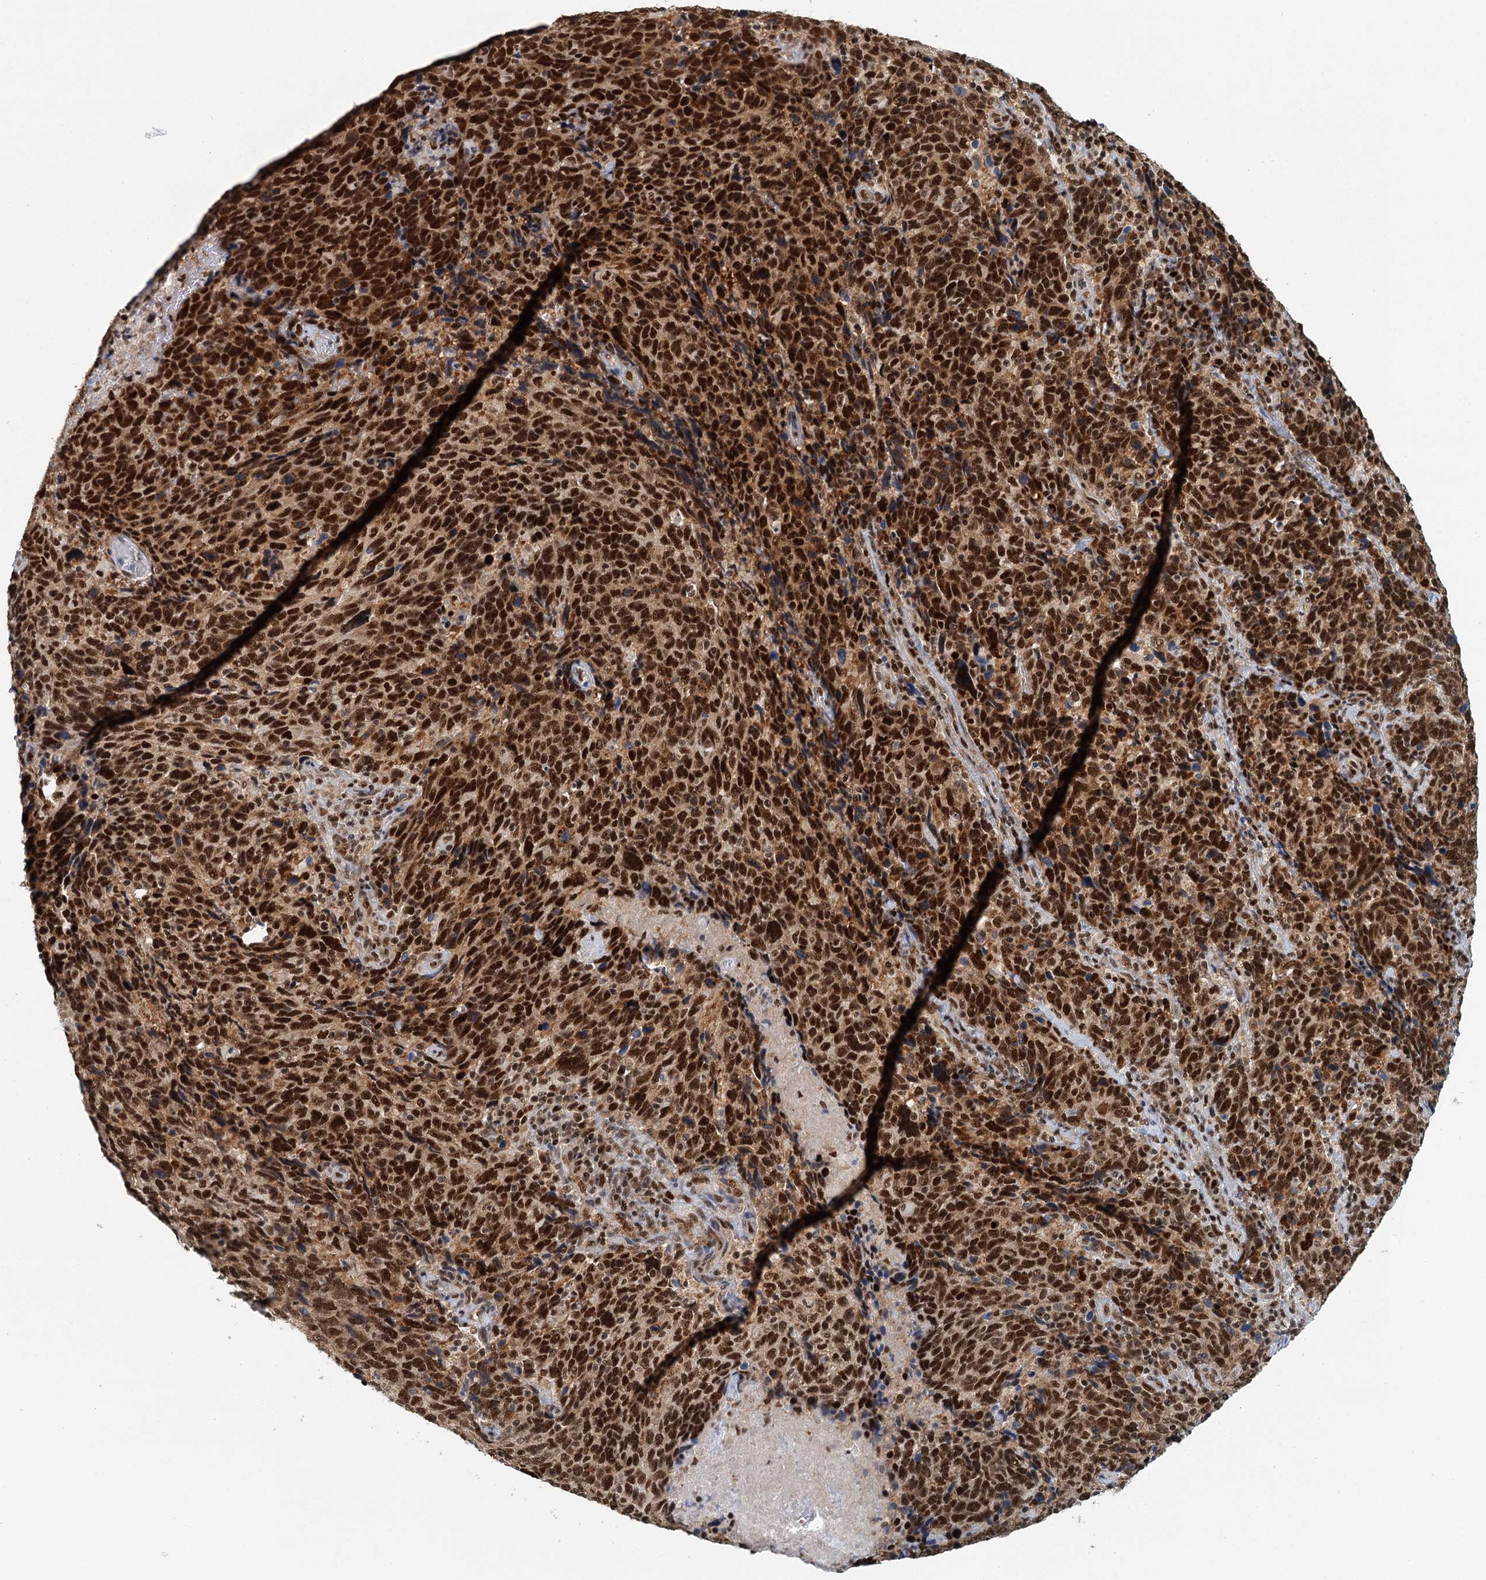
{"staining": {"intensity": "strong", "quantity": ">75%", "location": "nuclear"}, "tissue": "cervical cancer", "cell_type": "Tumor cells", "image_type": "cancer", "snomed": [{"axis": "morphology", "description": "Squamous cell carcinoma, NOS"}, {"axis": "topography", "description": "Cervix"}], "caption": "Protein staining of squamous cell carcinoma (cervical) tissue shows strong nuclear positivity in approximately >75% of tumor cells.", "gene": "GPATCH11", "patient": {"sex": "female", "age": 41}}